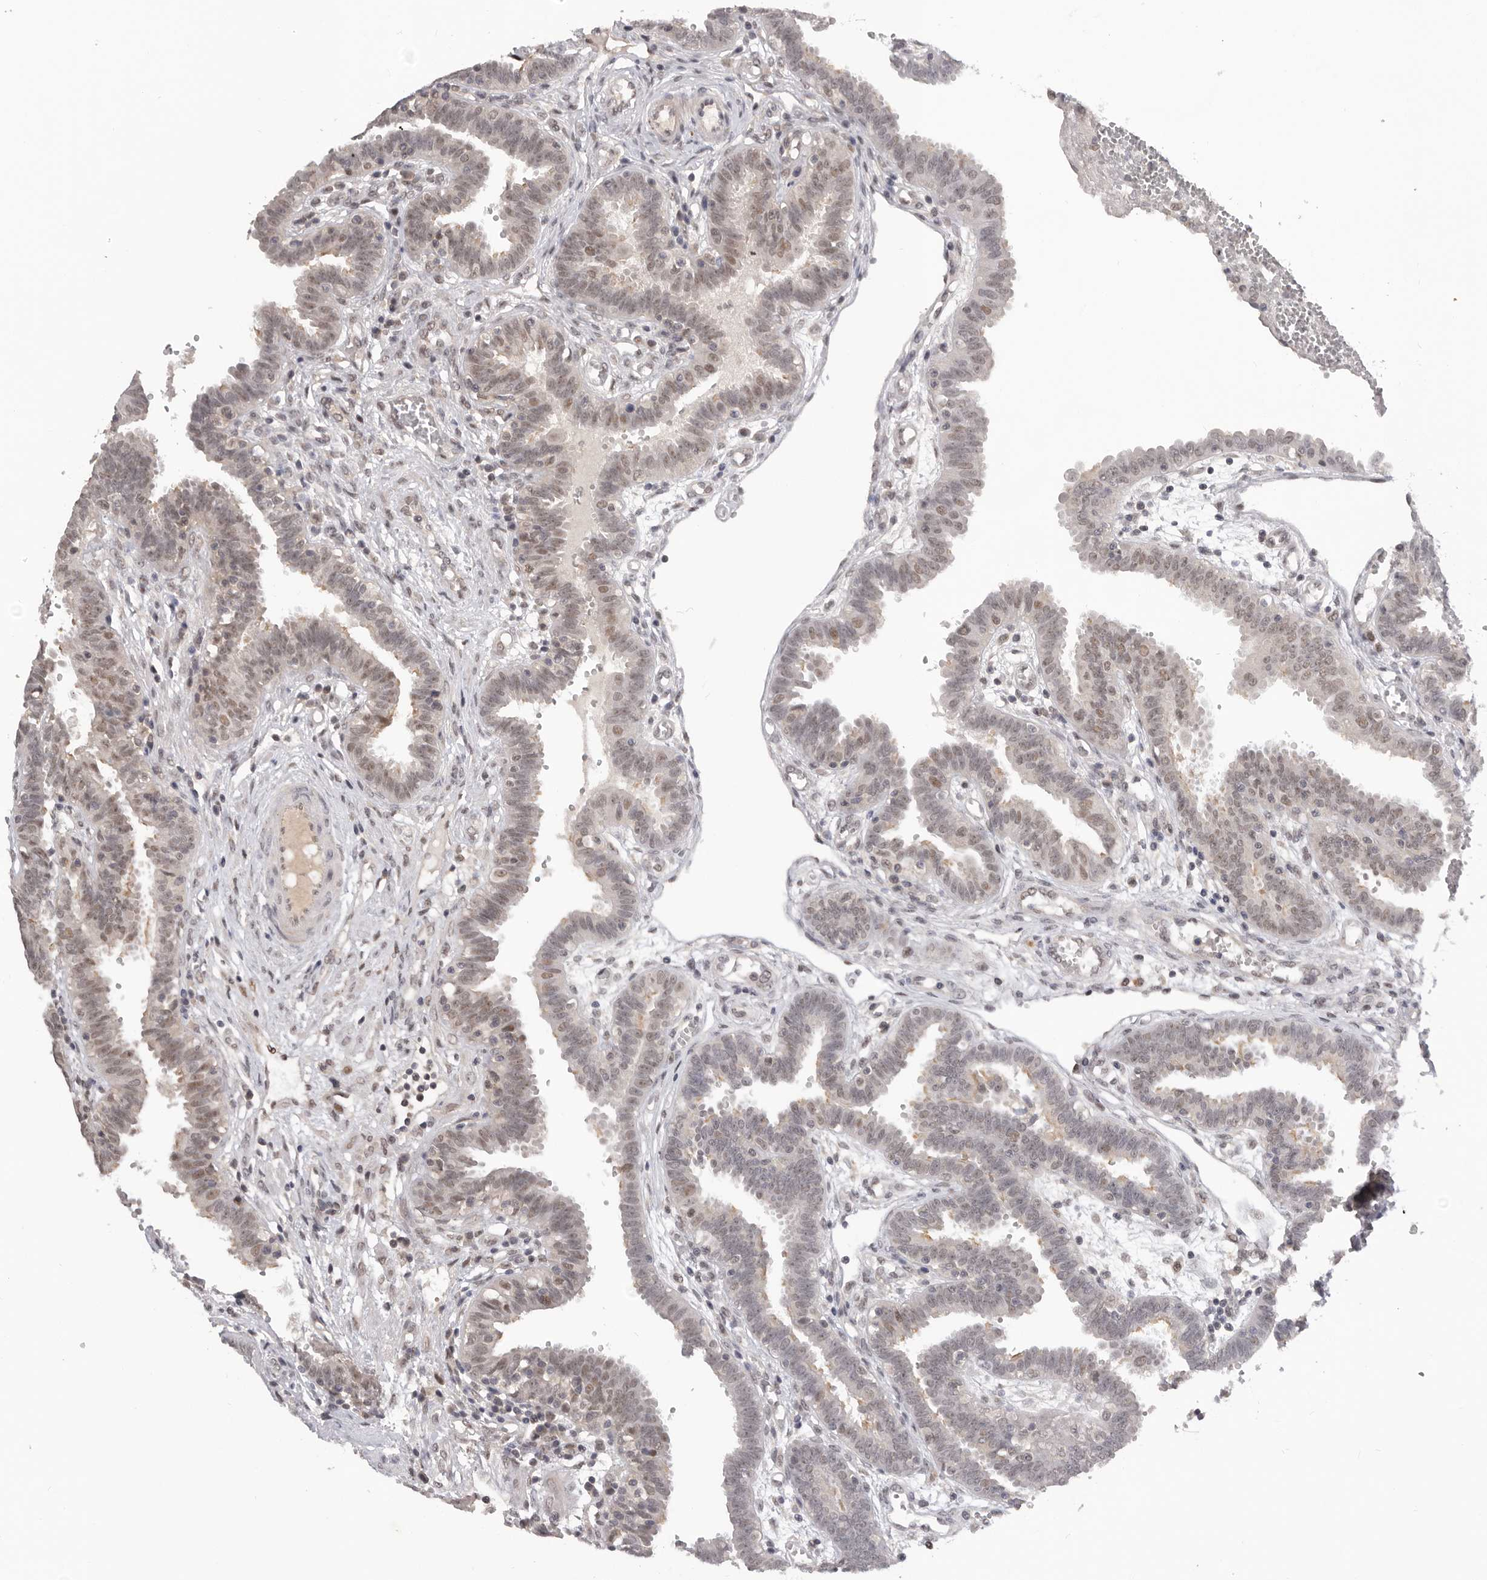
{"staining": {"intensity": "weak", "quantity": "25%-75%", "location": "cytoplasmic/membranous,nuclear"}, "tissue": "fallopian tube", "cell_type": "Glandular cells", "image_type": "normal", "snomed": [{"axis": "morphology", "description": "Normal tissue, NOS"}, {"axis": "topography", "description": "Fallopian tube"}, {"axis": "topography", "description": "Placenta"}], "caption": "Immunohistochemical staining of unremarkable human fallopian tube exhibits 25%-75% levels of weak cytoplasmic/membranous,nuclear protein expression in approximately 25%-75% of glandular cells.", "gene": "BRCA2", "patient": {"sex": "female", "age": 32}}